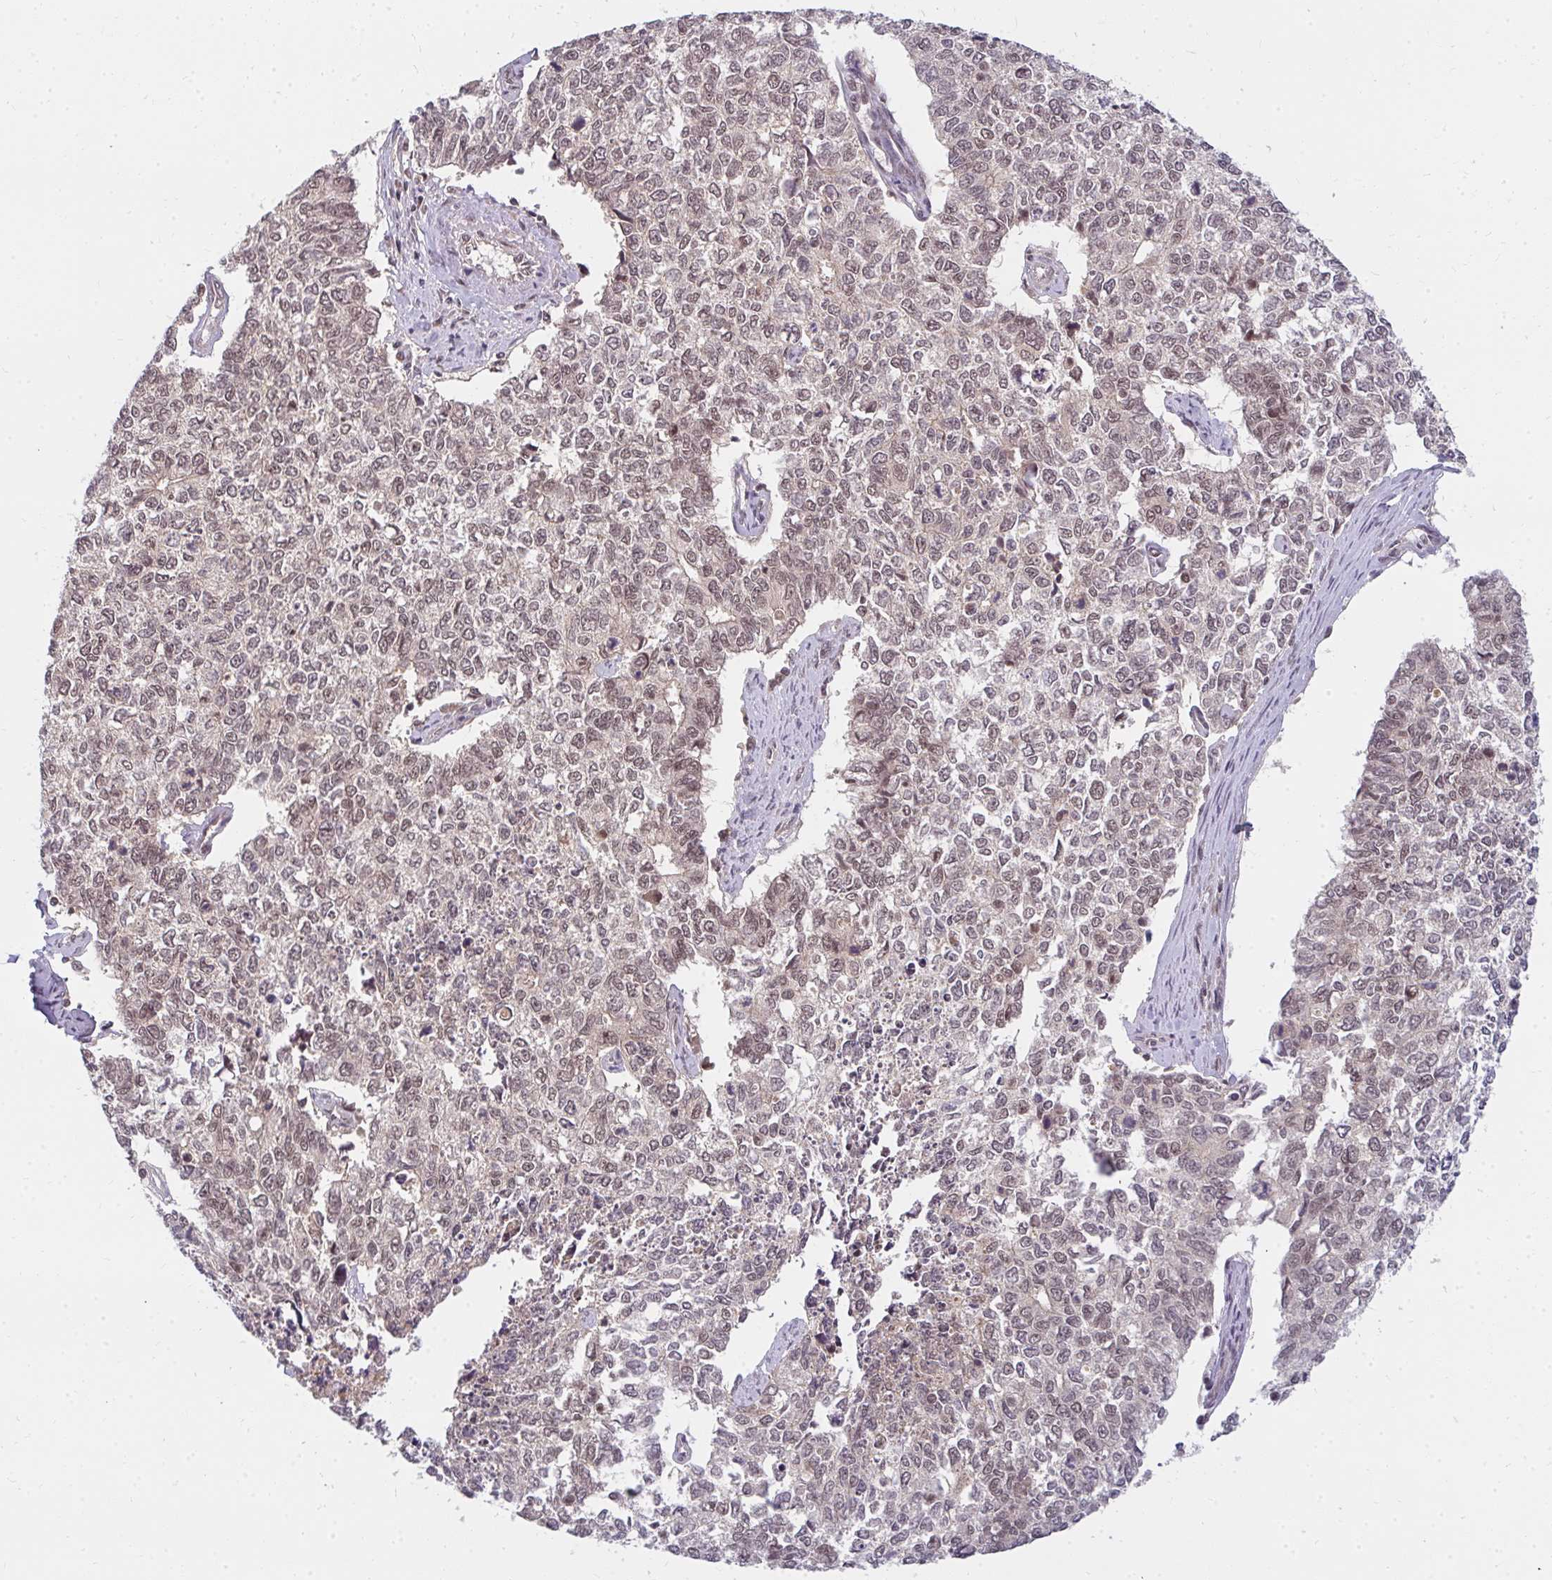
{"staining": {"intensity": "weak", "quantity": "<25%", "location": "nuclear"}, "tissue": "cervical cancer", "cell_type": "Tumor cells", "image_type": "cancer", "snomed": [{"axis": "morphology", "description": "Adenocarcinoma, NOS"}, {"axis": "topography", "description": "Cervix"}], "caption": "This is an IHC photomicrograph of human cervical adenocarcinoma. There is no positivity in tumor cells.", "gene": "GTF3C6", "patient": {"sex": "female", "age": 63}}